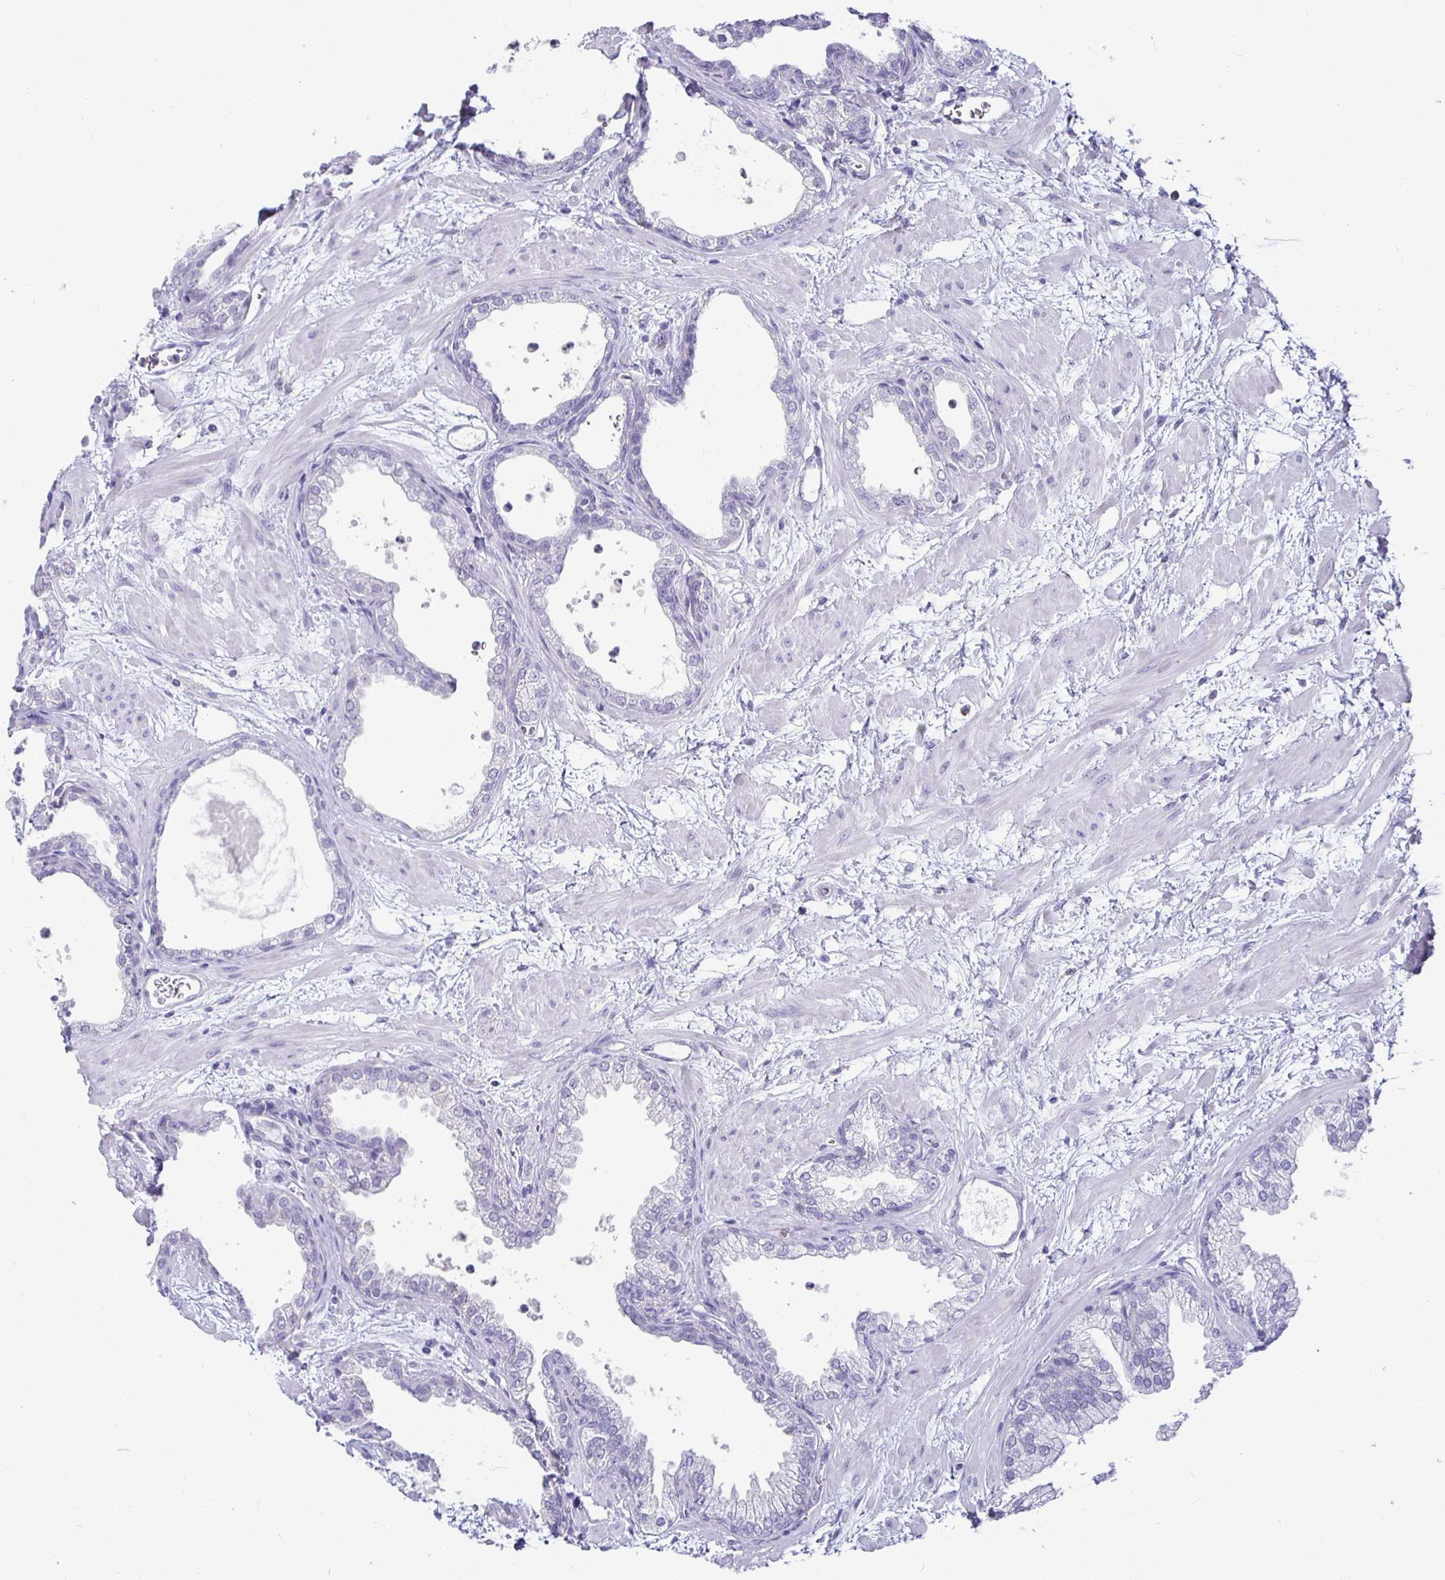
{"staining": {"intensity": "negative", "quantity": "none", "location": "none"}, "tissue": "prostate", "cell_type": "Glandular cells", "image_type": "normal", "snomed": [{"axis": "morphology", "description": "Normal tissue, NOS"}, {"axis": "topography", "description": "Prostate"}], "caption": "DAB immunohistochemical staining of benign human prostate reveals no significant positivity in glandular cells.", "gene": "SIRPA", "patient": {"sex": "male", "age": 37}}